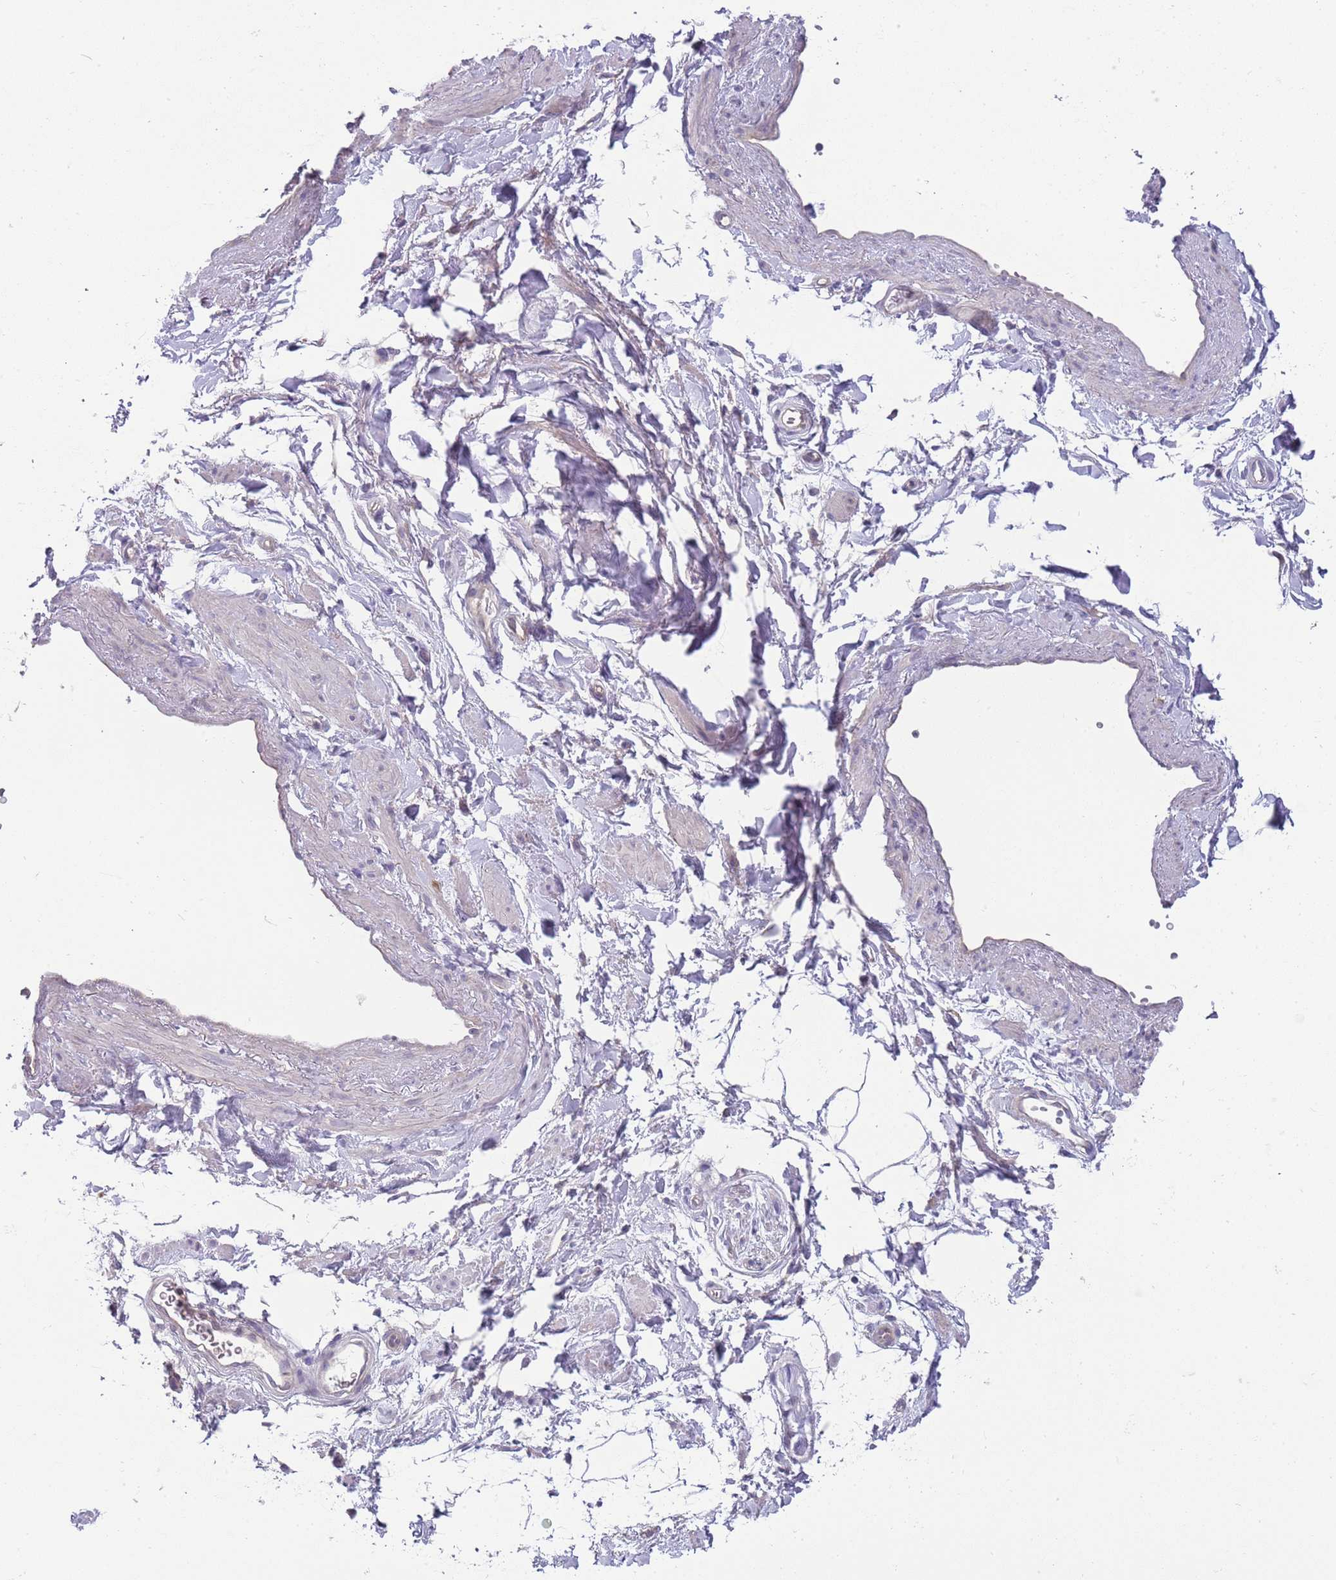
{"staining": {"intensity": "negative", "quantity": "none", "location": "none"}, "tissue": "adipose tissue", "cell_type": "Adipocytes", "image_type": "normal", "snomed": [{"axis": "morphology", "description": "Normal tissue, NOS"}, {"axis": "topography", "description": "Soft tissue"}, {"axis": "topography", "description": "Adipose tissue"}, {"axis": "topography", "description": "Vascular tissue"}, {"axis": "topography", "description": "Peripheral nerve tissue"}], "caption": "This is an IHC histopathology image of unremarkable human adipose tissue. There is no expression in adipocytes.", "gene": "SKOR2", "patient": {"sex": "male", "age": 74}}